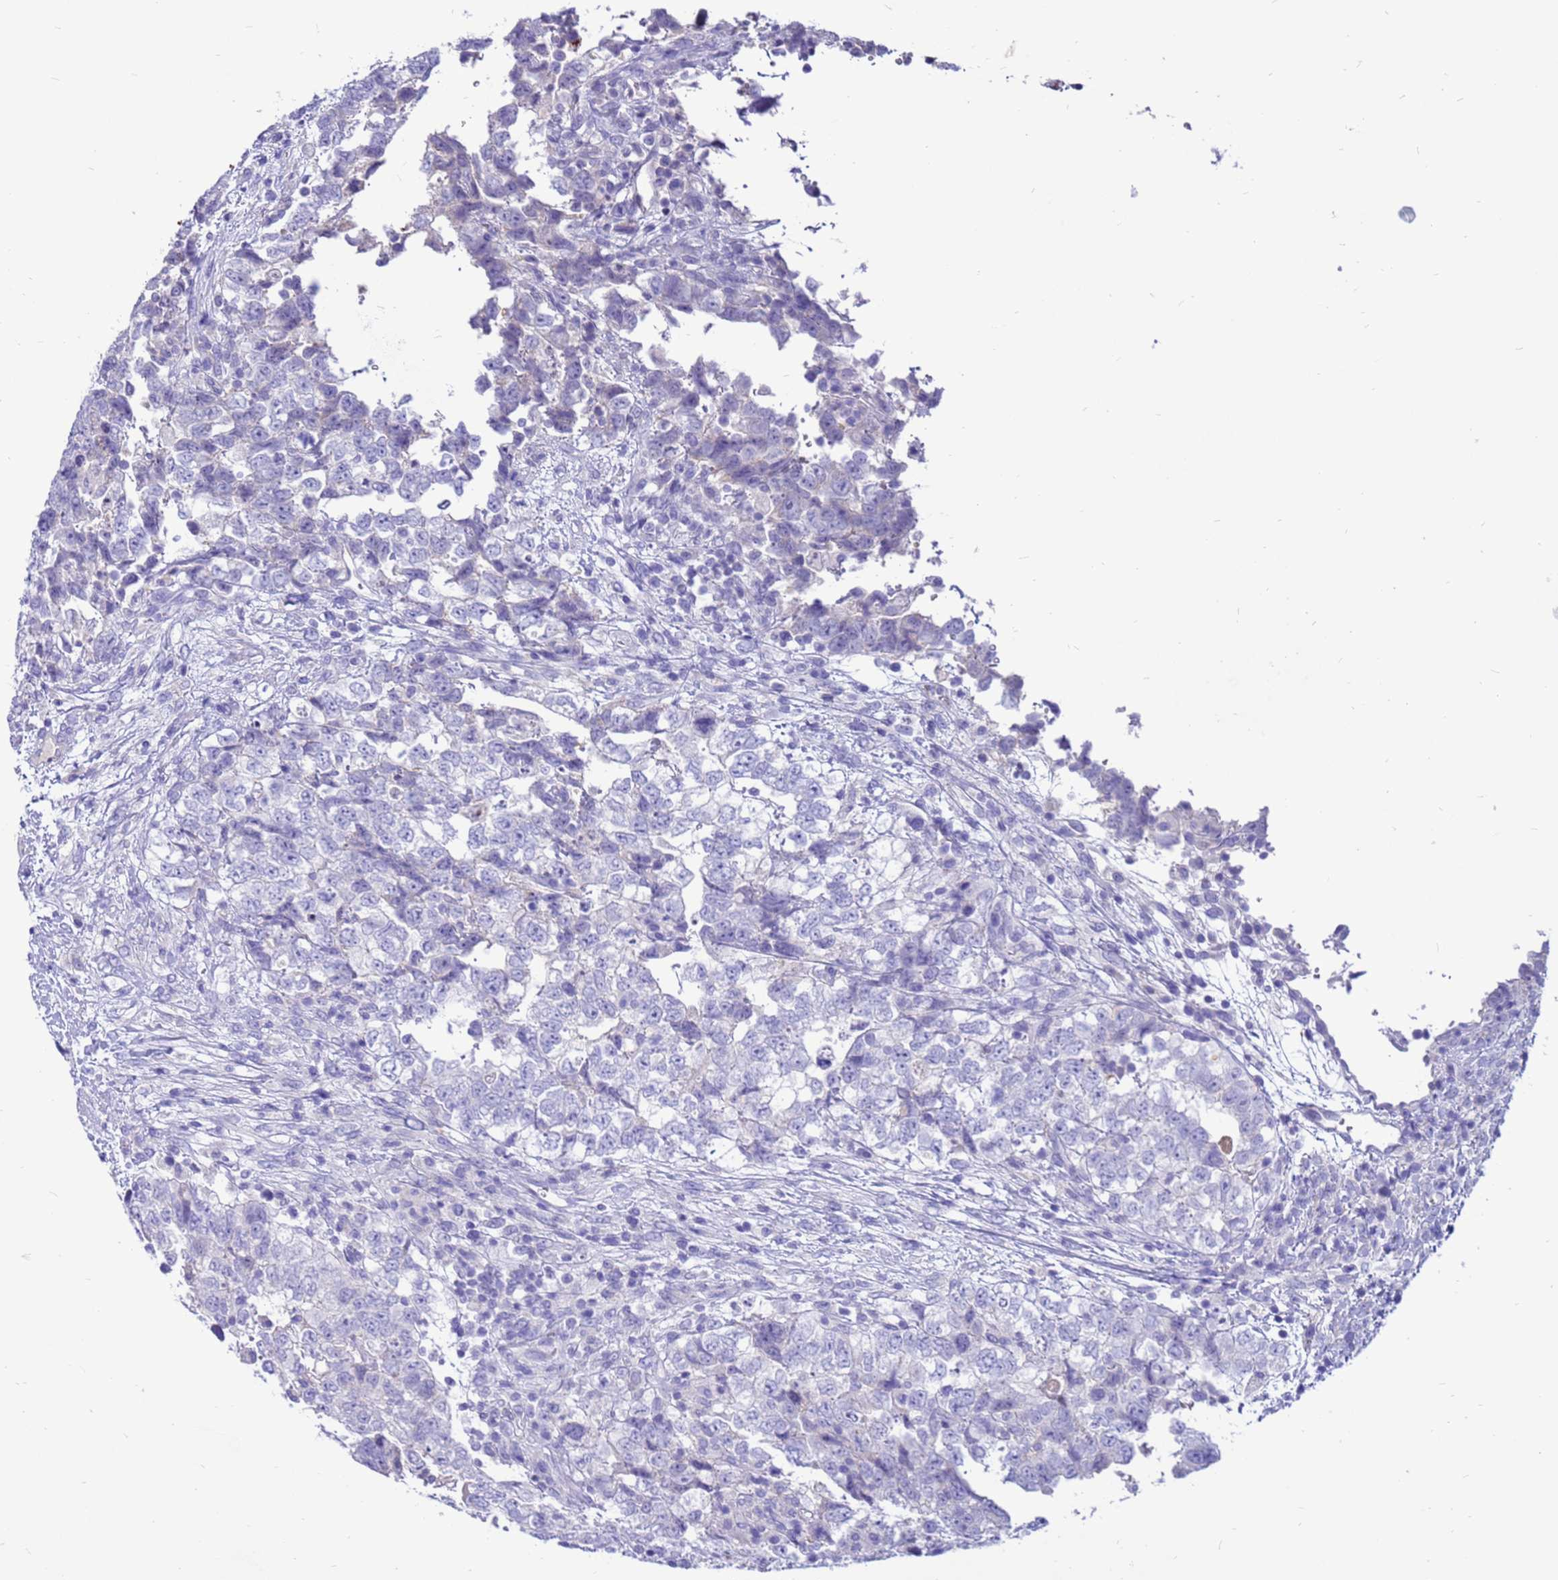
{"staining": {"intensity": "negative", "quantity": "none", "location": "none"}, "tissue": "testis cancer", "cell_type": "Tumor cells", "image_type": "cancer", "snomed": [{"axis": "morphology", "description": "Carcinoma, Embryonal, NOS"}, {"axis": "topography", "description": "Testis"}], "caption": "Testis cancer was stained to show a protein in brown. There is no significant positivity in tumor cells.", "gene": "PDE10A", "patient": {"sex": "male", "age": 37}}